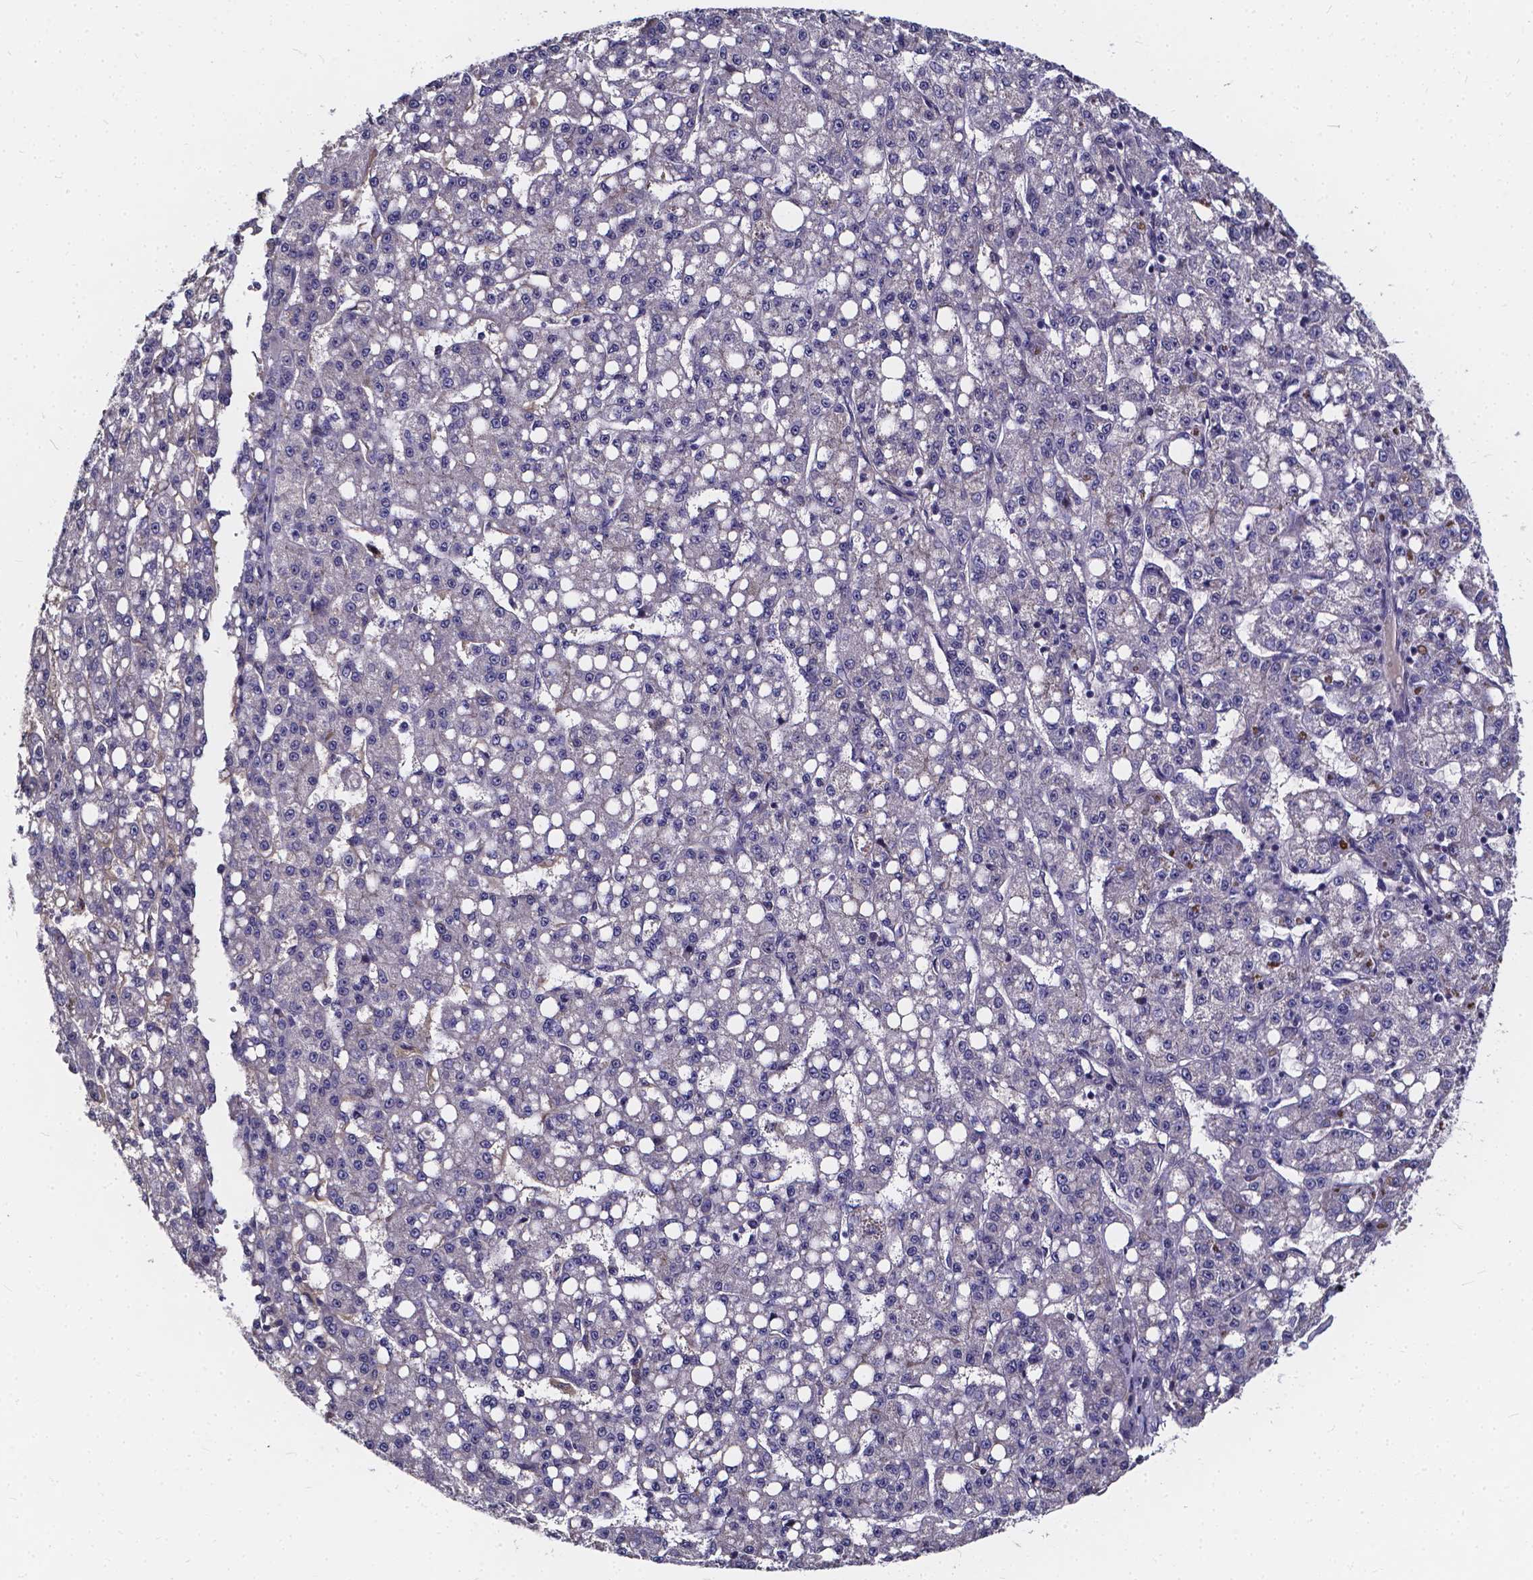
{"staining": {"intensity": "negative", "quantity": "none", "location": "none"}, "tissue": "liver cancer", "cell_type": "Tumor cells", "image_type": "cancer", "snomed": [{"axis": "morphology", "description": "Carcinoma, Hepatocellular, NOS"}, {"axis": "topography", "description": "Liver"}], "caption": "Hepatocellular carcinoma (liver) was stained to show a protein in brown. There is no significant positivity in tumor cells. (Stains: DAB (3,3'-diaminobenzidine) IHC with hematoxylin counter stain, Microscopy: brightfield microscopy at high magnification).", "gene": "SOWAHA", "patient": {"sex": "female", "age": 65}}